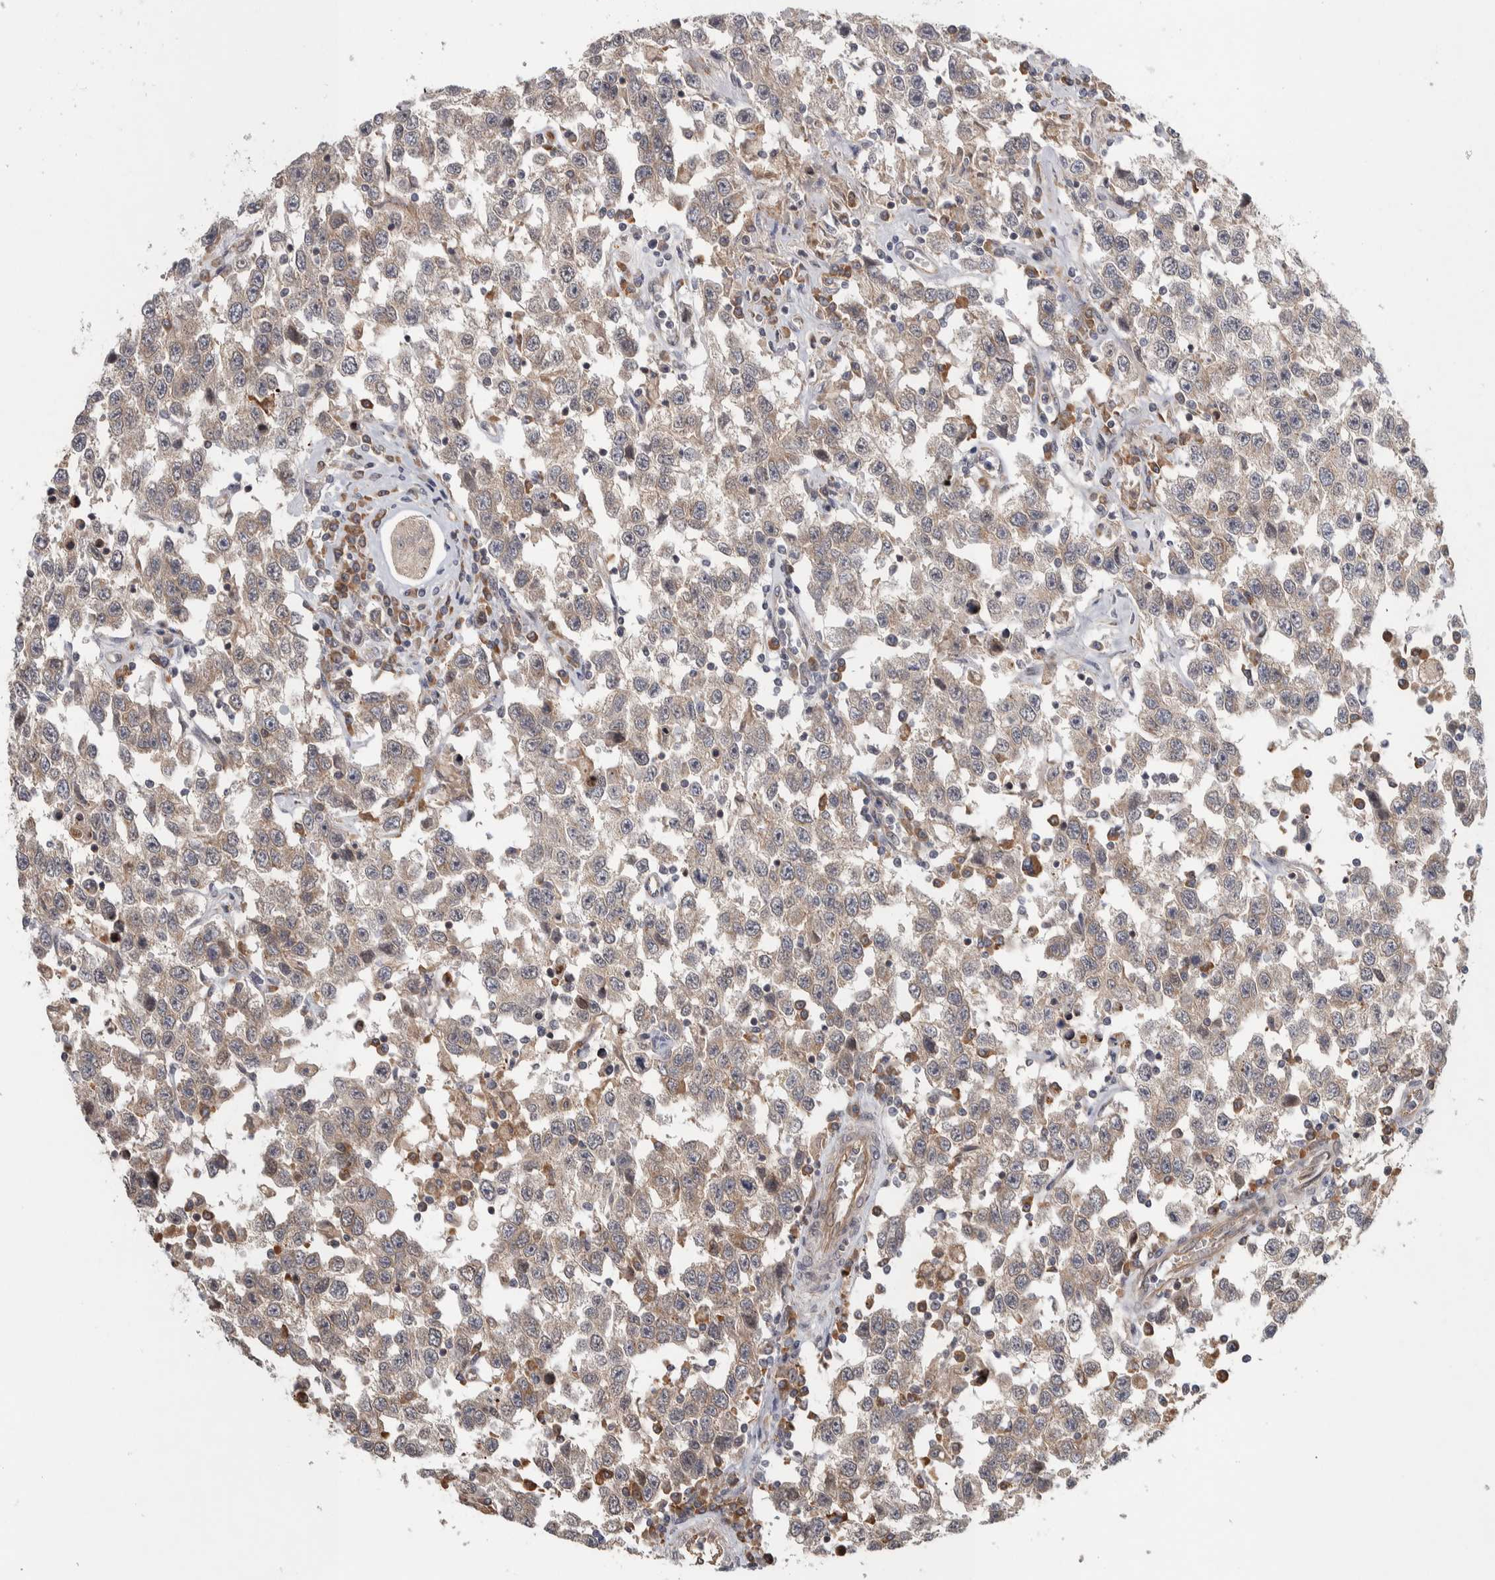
{"staining": {"intensity": "weak", "quantity": "<25%", "location": "cytoplasmic/membranous"}, "tissue": "testis cancer", "cell_type": "Tumor cells", "image_type": "cancer", "snomed": [{"axis": "morphology", "description": "Seminoma, NOS"}, {"axis": "topography", "description": "Testis"}], "caption": "IHC micrograph of neoplastic tissue: human testis cancer (seminoma) stained with DAB (3,3'-diaminobenzidine) exhibits no significant protein expression in tumor cells.", "gene": "TBC1D31", "patient": {"sex": "male", "age": 41}}